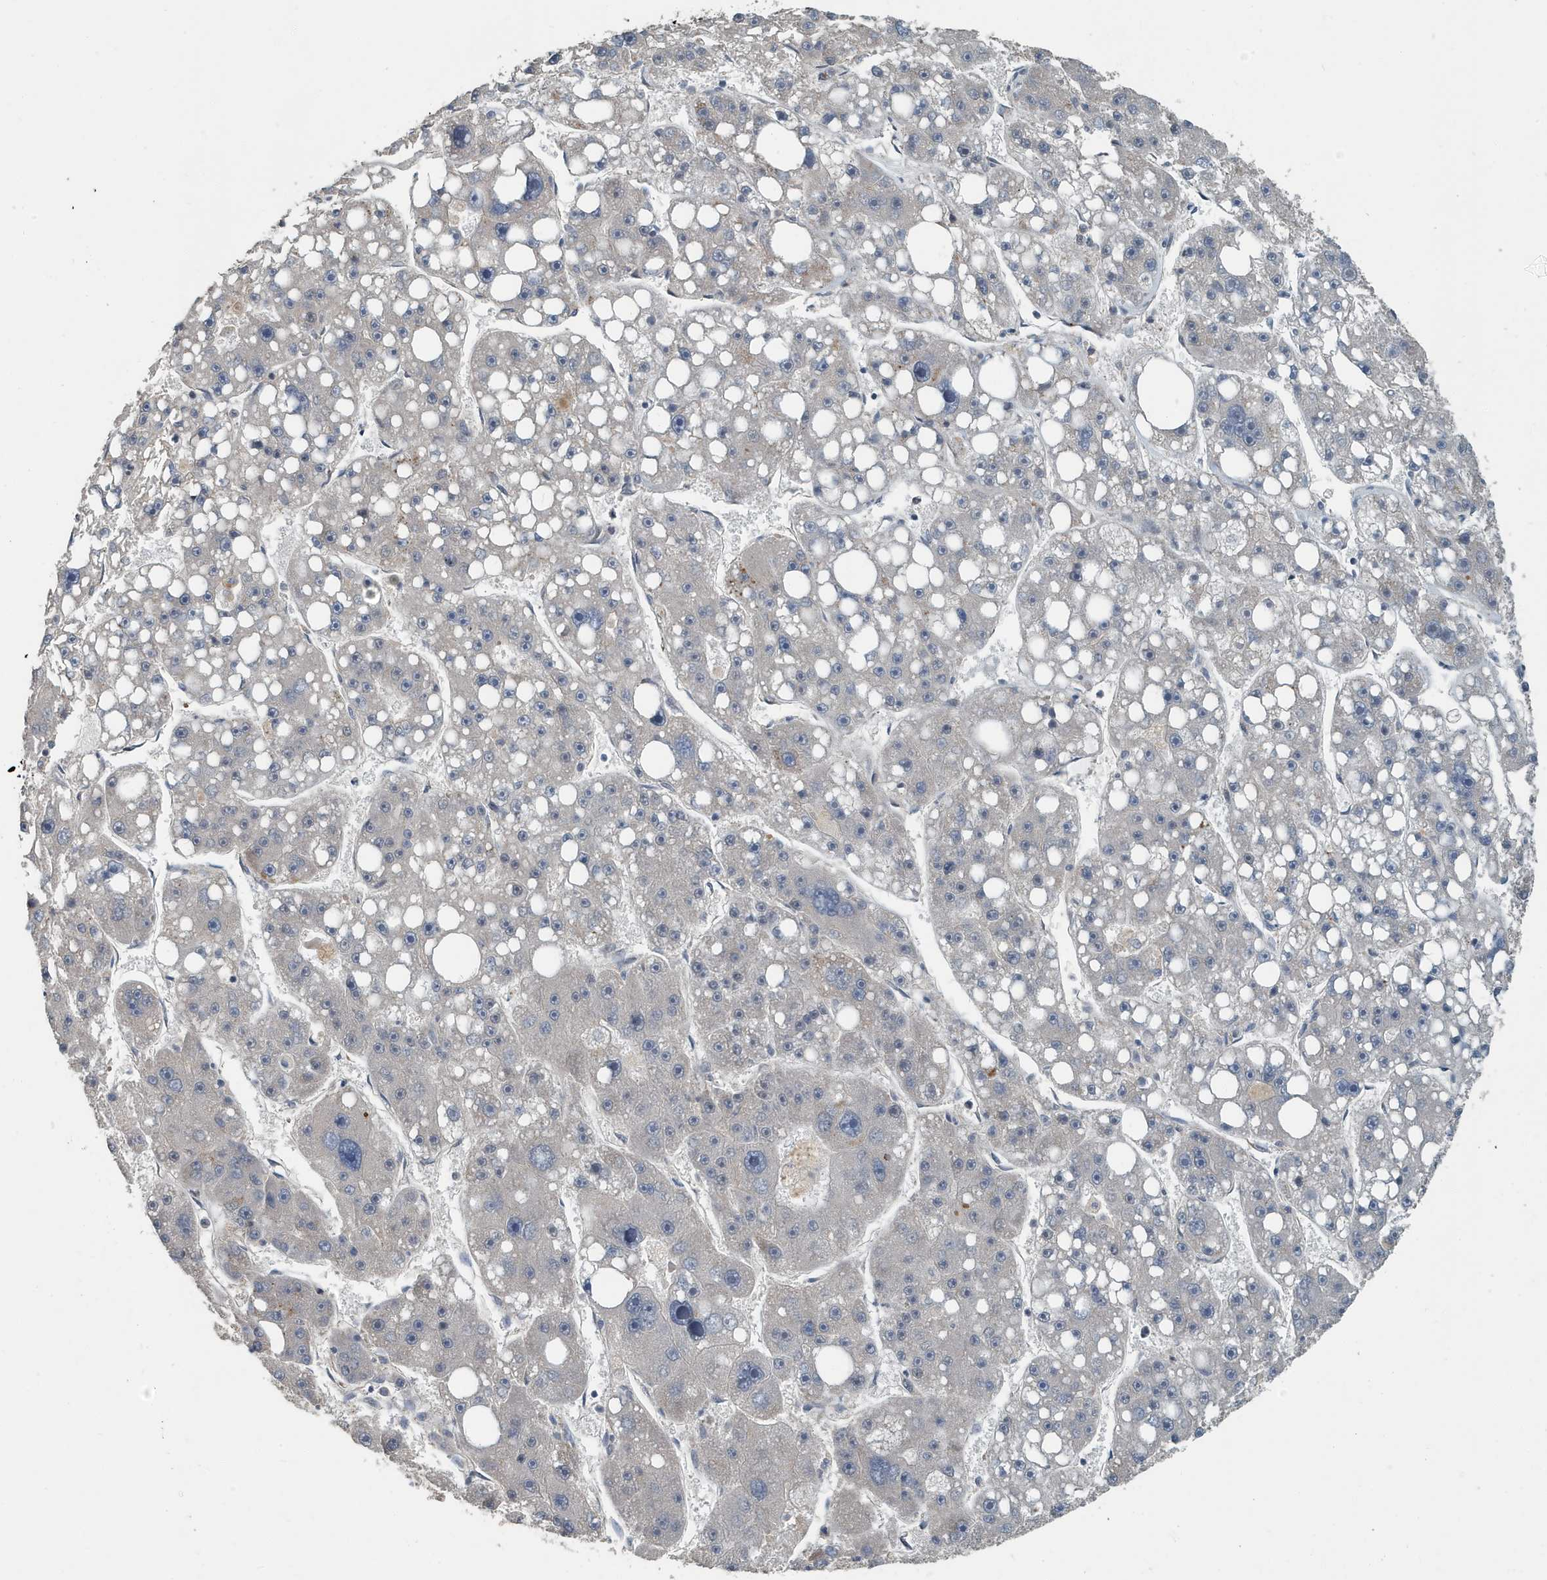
{"staining": {"intensity": "negative", "quantity": "none", "location": "none"}, "tissue": "liver cancer", "cell_type": "Tumor cells", "image_type": "cancer", "snomed": [{"axis": "morphology", "description": "Carcinoma, Hepatocellular, NOS"}, {"axis": "topography", "description": "Liver"}], "caption": "Human liver hepatocellular carcinoma stained for a protein using immunohistochemistry (IHC) shows no expression in tumor cells.", "gene": "KIF15", "patient": {"sex": "female", "age": 61}}